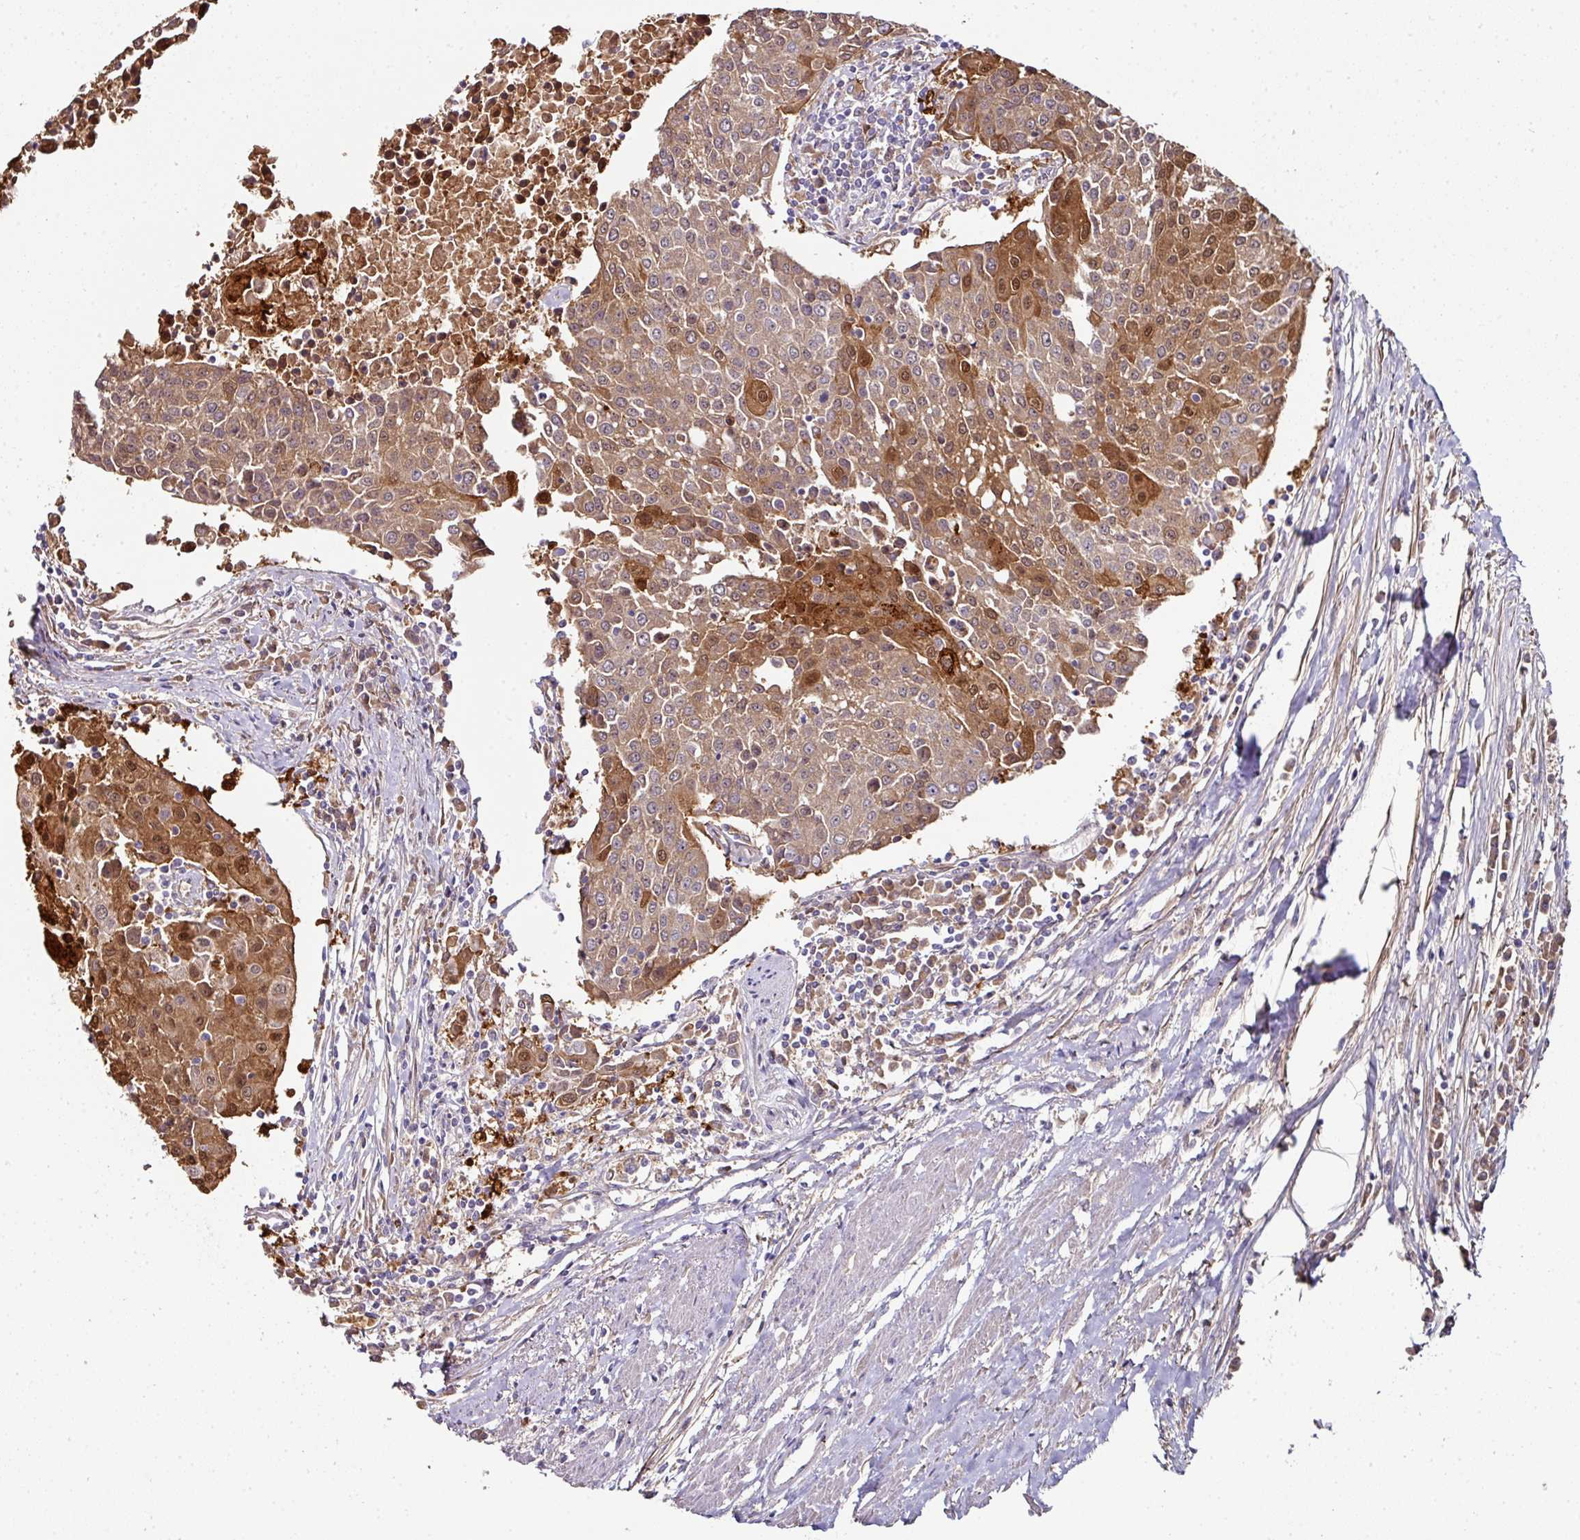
{"staining": {"intensity": "moderate", "quantity": ">75%", "location": "cytoplasmic/membranous,nuclear"}, "tissue": "urothelial cancer", "cell_type": "Tumor cells", "image_type": "cancer", "snomed": [{"axis": "morphology", "description": "Urothelial carcinoma, High grade"}, {"axis": "topography", "description": "Urinary bladder"}], "caption": "High-grade urothelial carcinoma stained with immunohistochemistry (IHC) displays moderate cytoplasmic/membranous and nuclear staining in approximately >75% of tumor cells.", "gene": "CTDSP2", "patient": {"sex": "female", "age": 85}}